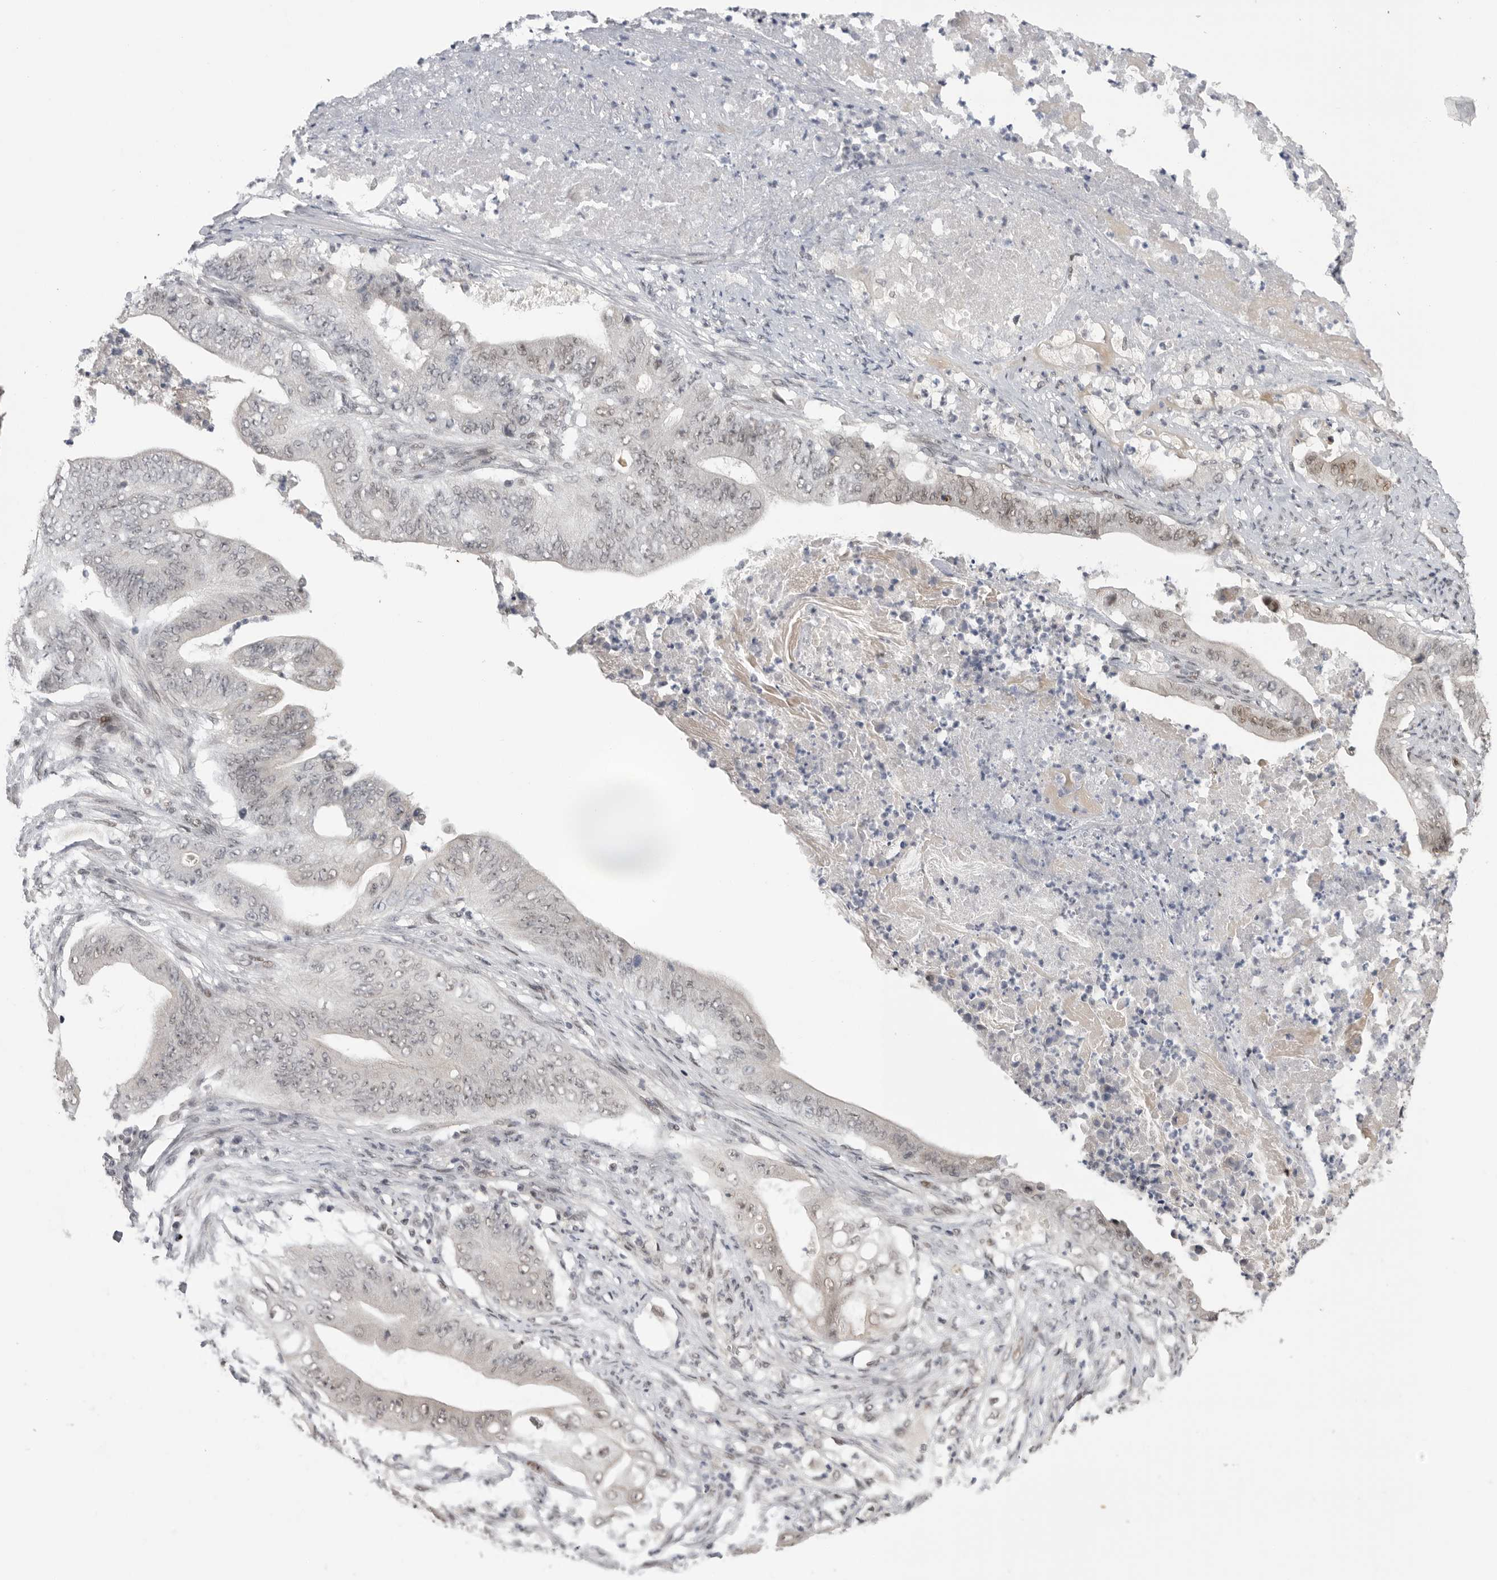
{"staining": {"intensity": "weak", "quantity": "<25%", "location": "nuclear"}, "tissue": "stomach cancer", "cell_type": "Tumor cells", "image_type": "cancer", "snomed": [{"axis": "morphology", "description": "Adenocarcinoma, NOS"}, {"axis": "topography", "description": "Stomach"}], "caption": "There is no significant positivity in tumor cells of stomach adenocarcinoma.", "gene": "POU5F1", "patient": {"sex": "female", "age": 73}}